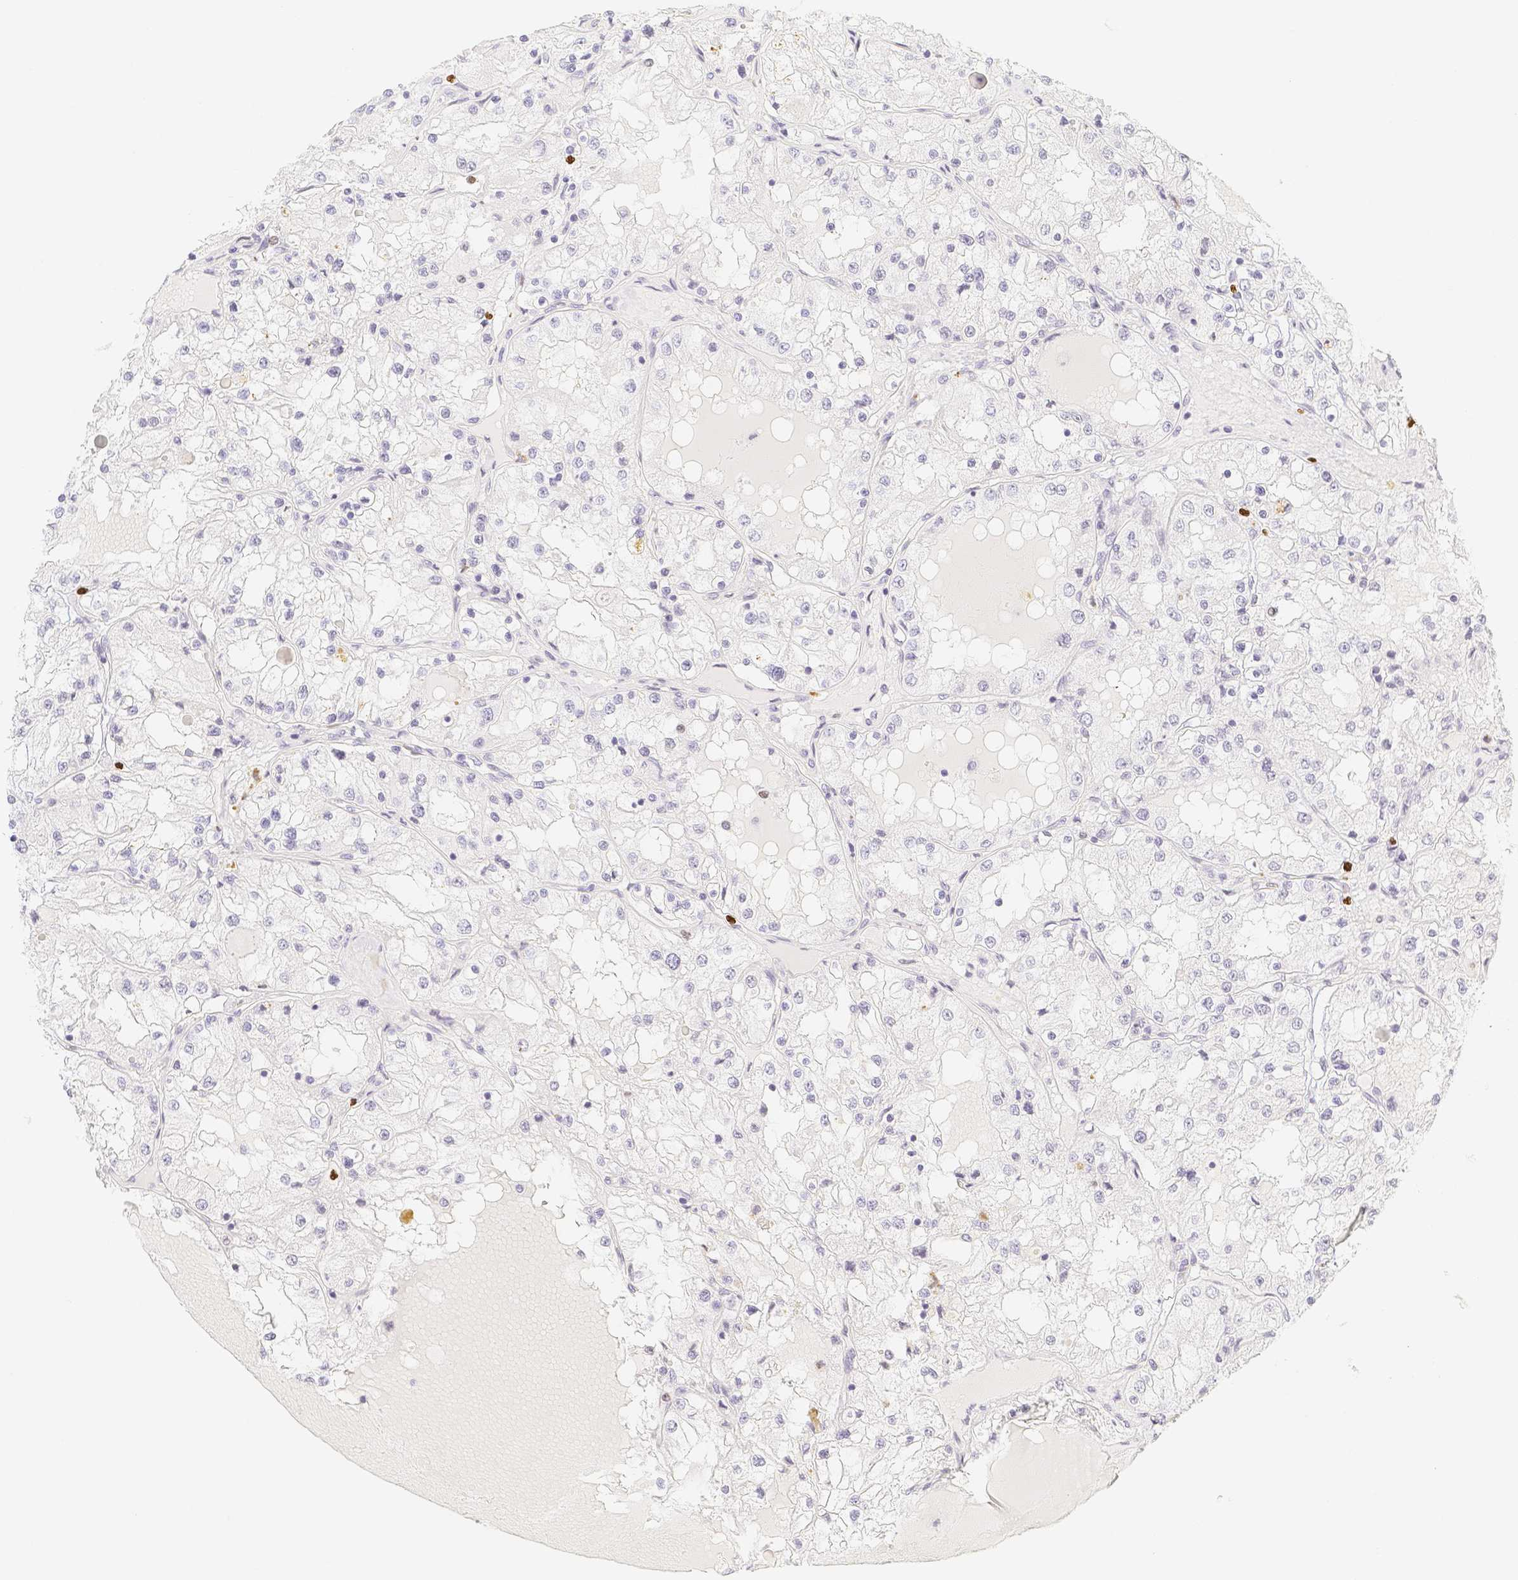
{"staining": {"intensity": "negative", "quantity": "none", "location": "none"}, "tissue": "renal cancer", "cell_type": "Tumor cells", "image_type": "cancer", "snomed": [{"axis": "morphology", "description": "Adenocarcinoma, NOS"}, {"axis": "topography", "description": "Kidney"}], "caption": "Tumor cells show no significant protein expression in adenocarcinoma (renal).", "gene": "PADI4", "patient": {"sex": "male", "age": 68}}